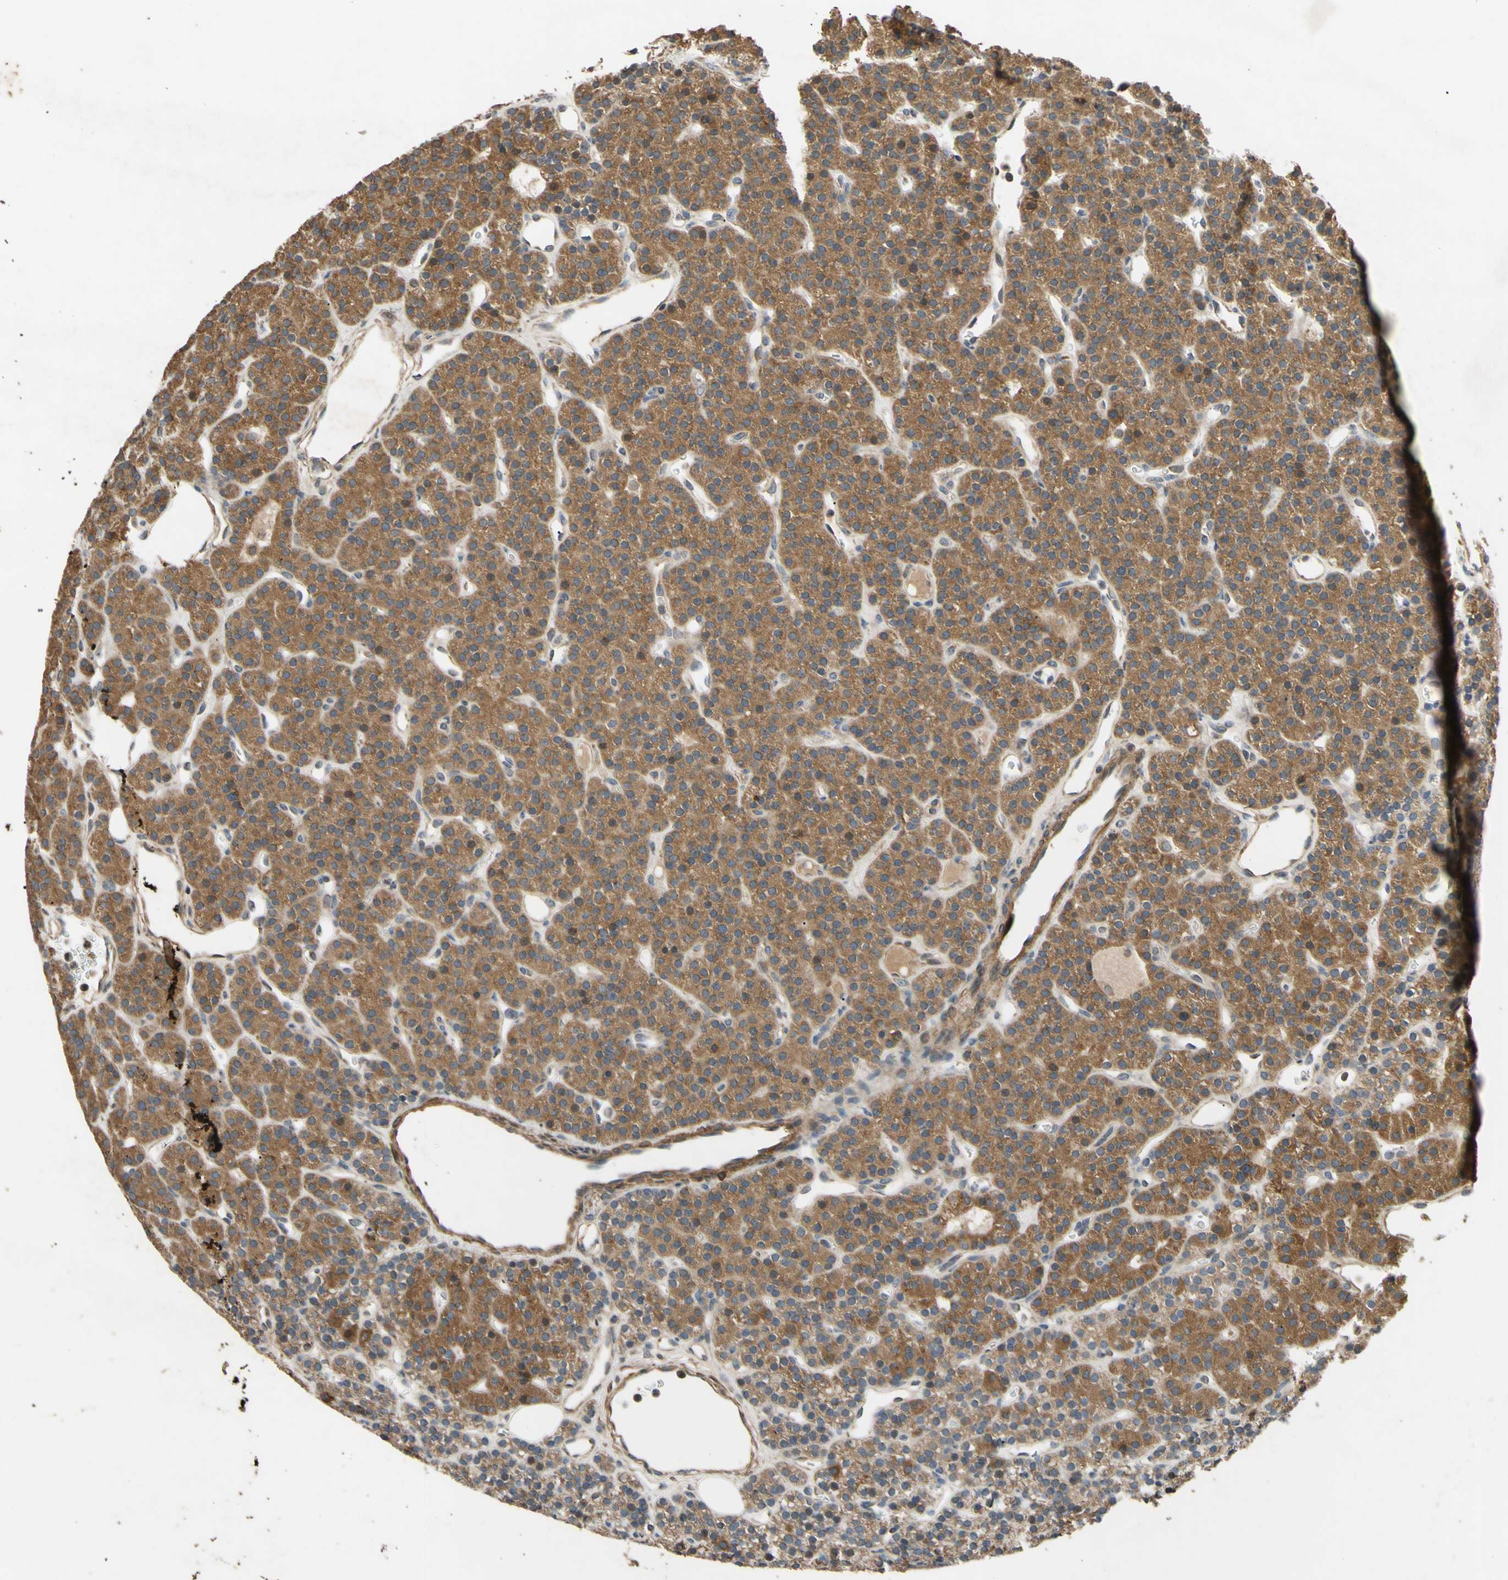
{"staining": {"intensity": "moderate", "quantity": ">75%", "location": "cytoplasmic/membranous"}, "tissue": "parathyroid gland", "cell_type": "Glandular cells", "image_type": "normal", "snomed": [{"axis": "morphology", "description": "Normal tissue, NOS"}, {"axis": "morphology", "description": "Hyperplasia, NOS"}, {"axis": "topography", "description": "Parathyroid gland"}], "caption": "Immunohistochemistry (DAB (3,3'-diaminobenzidine)) staining of benign human parathyroid gland displays moderate cytoplasmic/membranous protein positivity in approximately >75% of glandular cells.", "gene": "PARD6A", "patient": {"sex": "male", "age": 44}}